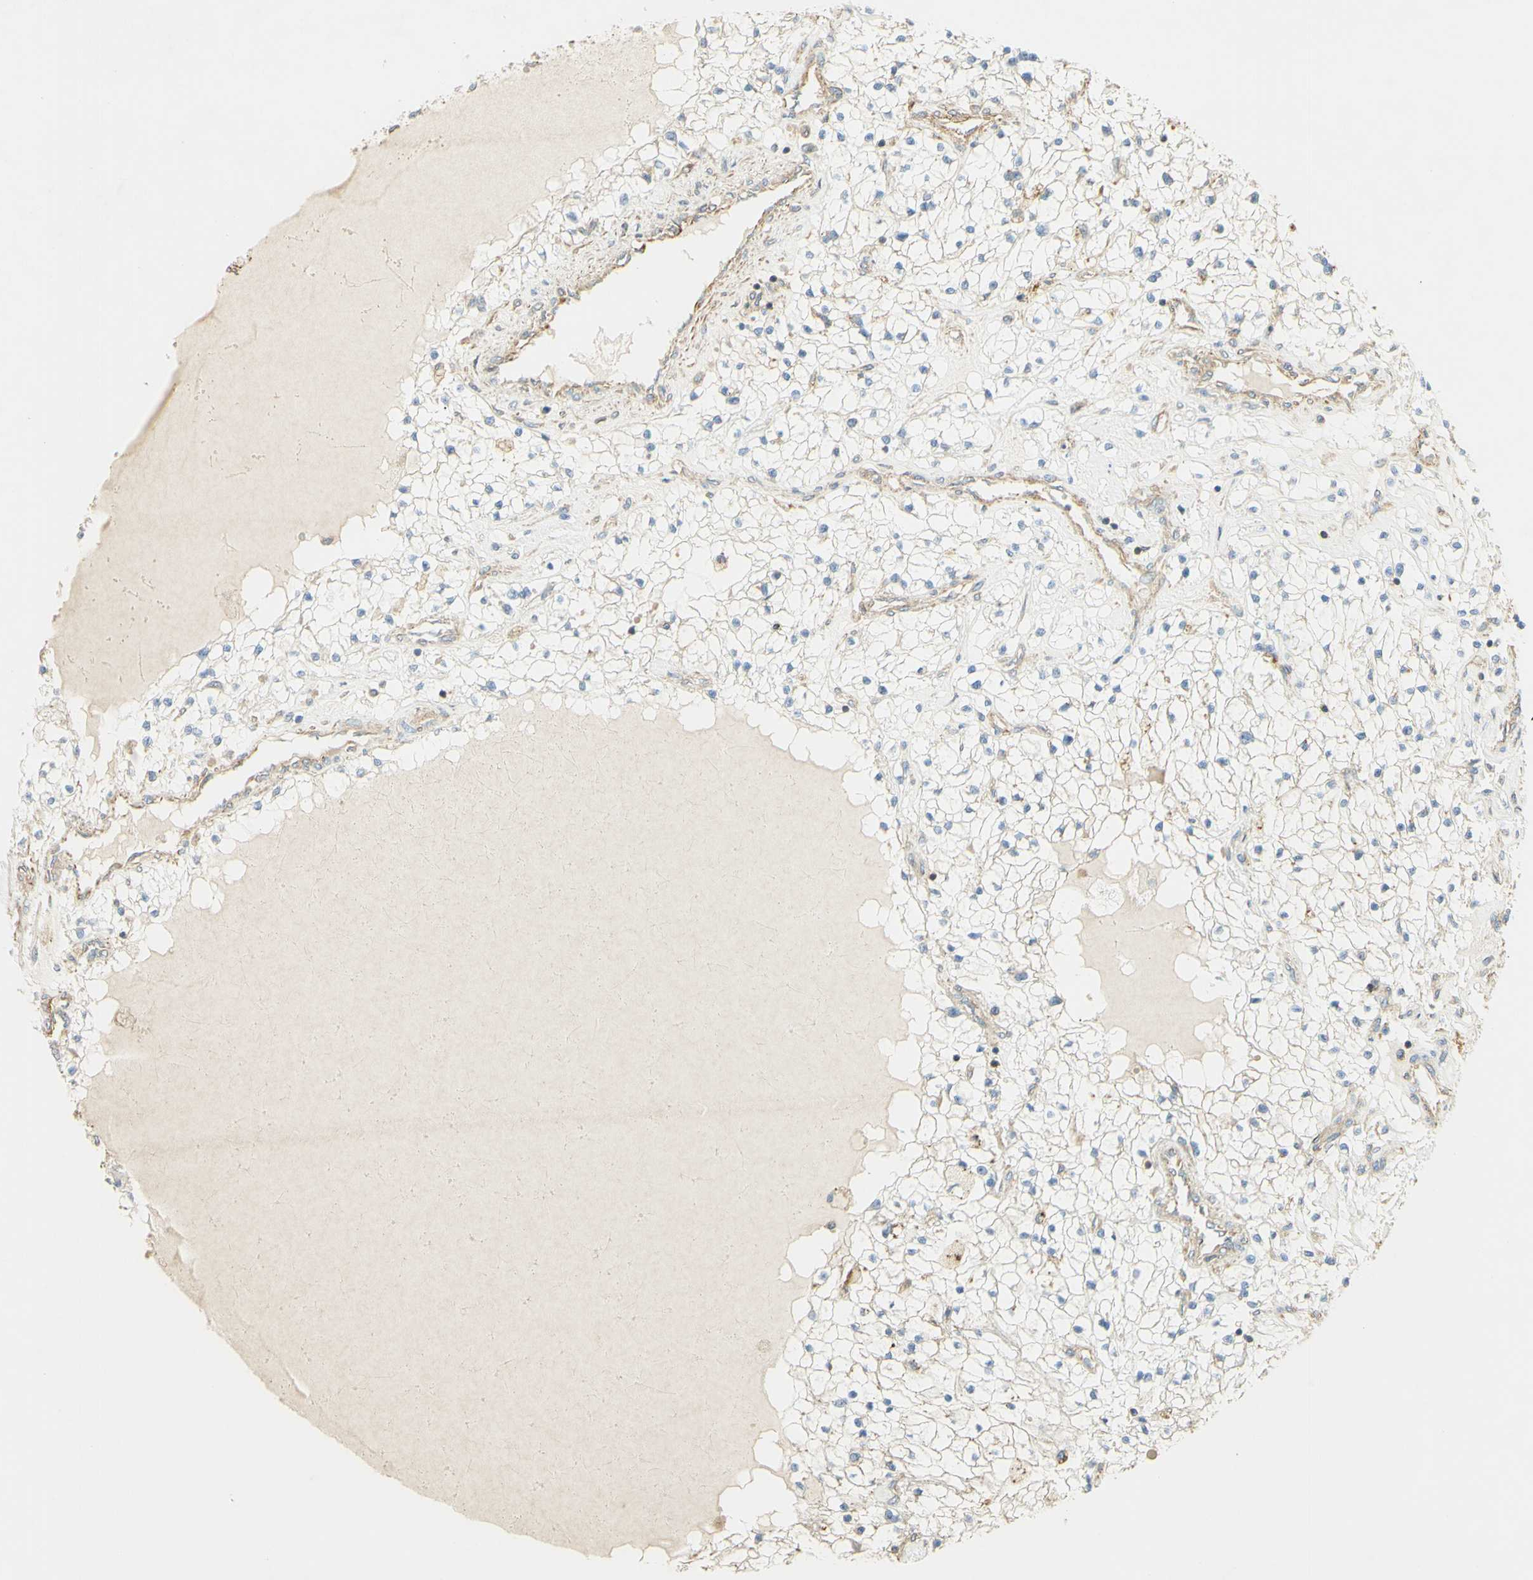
{"staining": {"intensity": "negative", "quantity": "none", "location": "none"}, "tissue": "renal cancer", "cell_type": "Tumor cells", "image_type": "cancer", "snomed": [{"axis": "morphology", "description": "Adenocarcinoma, NOS"}, {"axis": "topography", "description": "Kidney"}], "caption": "Adenocarcinoma (renal) stained for a protein using immunohistochemistry reveals no staining tumor cells.", "gene": "IKBKG", "patient": {"sex": "male", "age": 68}}